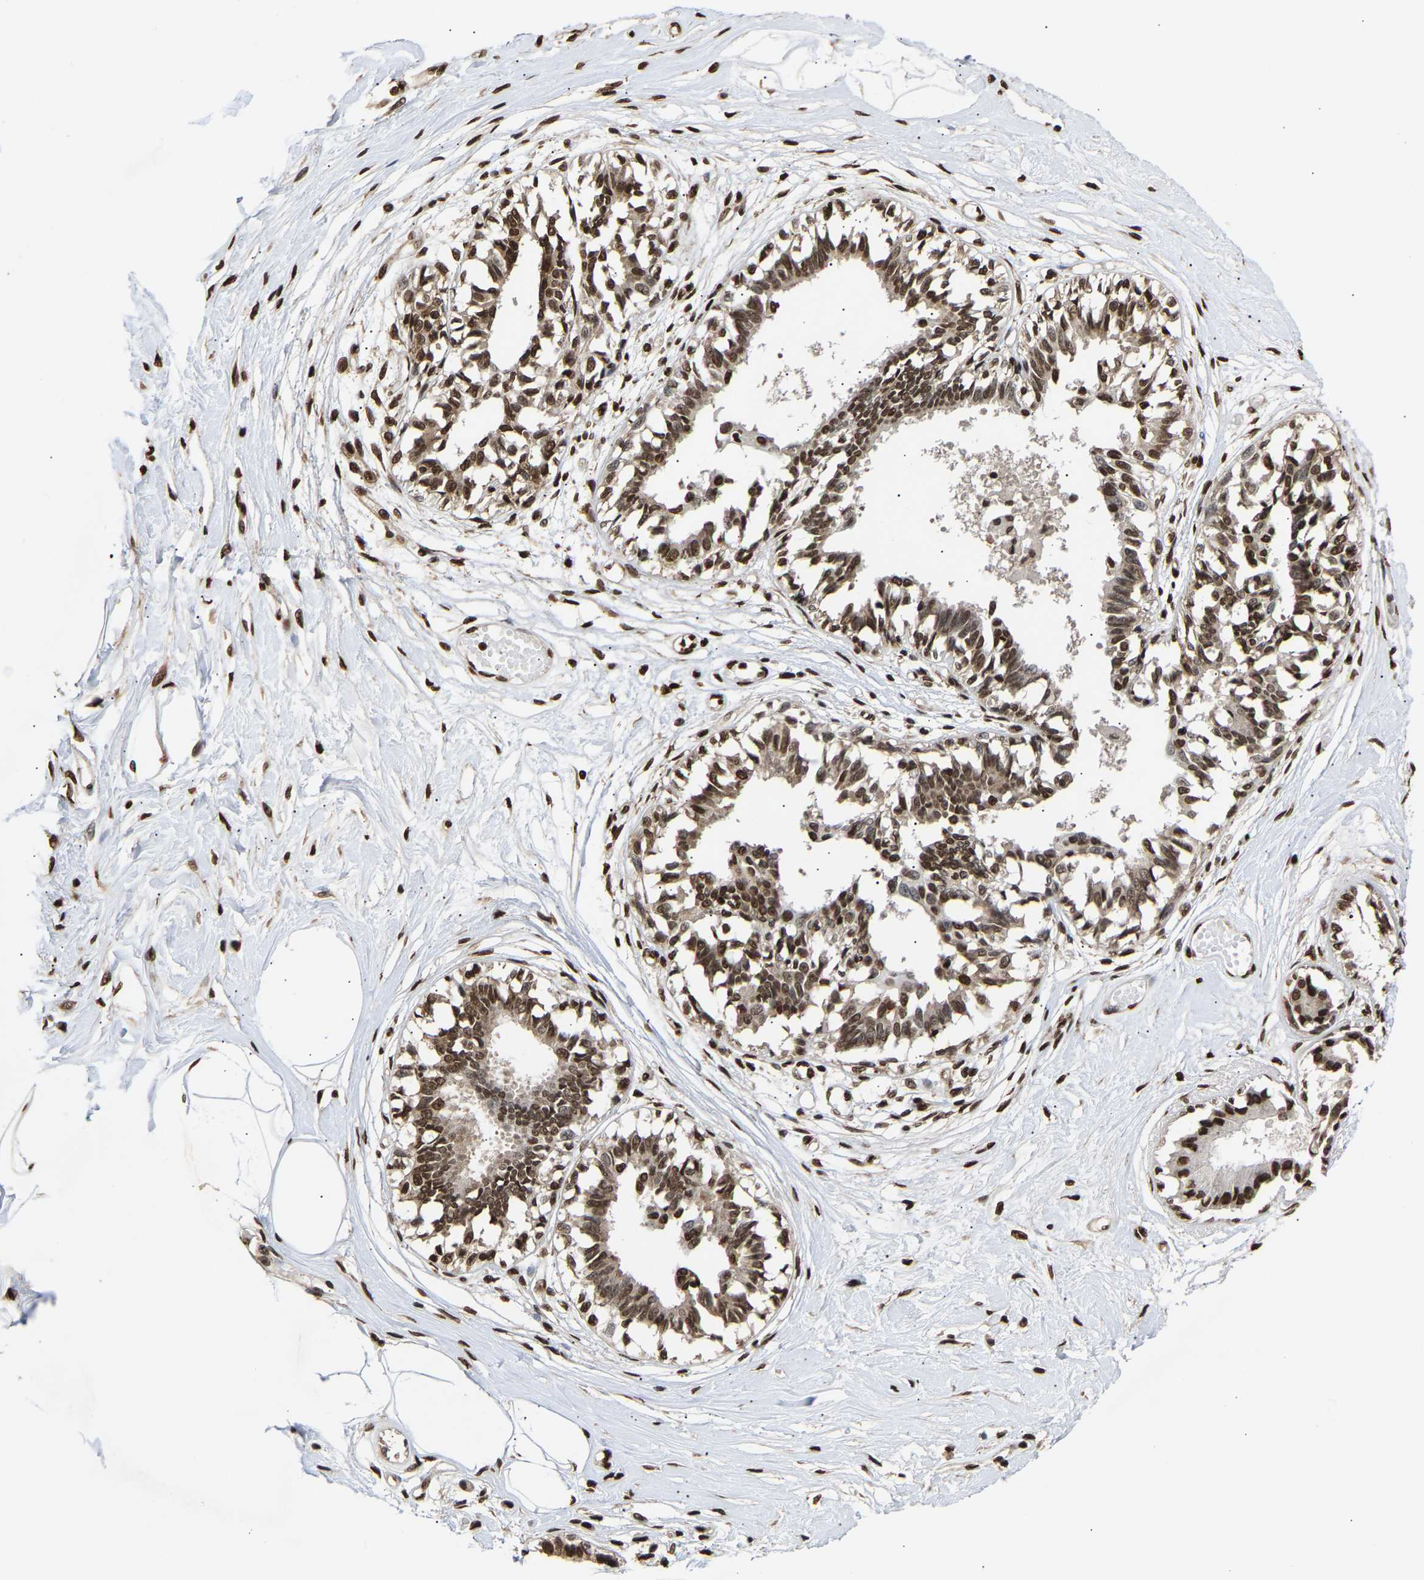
{"staining": {"intensity": "strong", "quantity": ">75%", "location": "nuclear"}, "tissue": "breast", "cell_type": "Adipocytes", "image_type": "normal", "snomed": [{"axis": "morphology", "description": "Normal tissue, NOS"}, {"axis": "topography", "description": "Breast"}], "caption": "This histopathology image reveals immunohistochemistry (IHC) staining of unremarkable breast, with high strong nuclear expression in approximately >75% of adipocytes.", "gene": "PSIP1", "patient": {"sex": "female", "age": 45}}